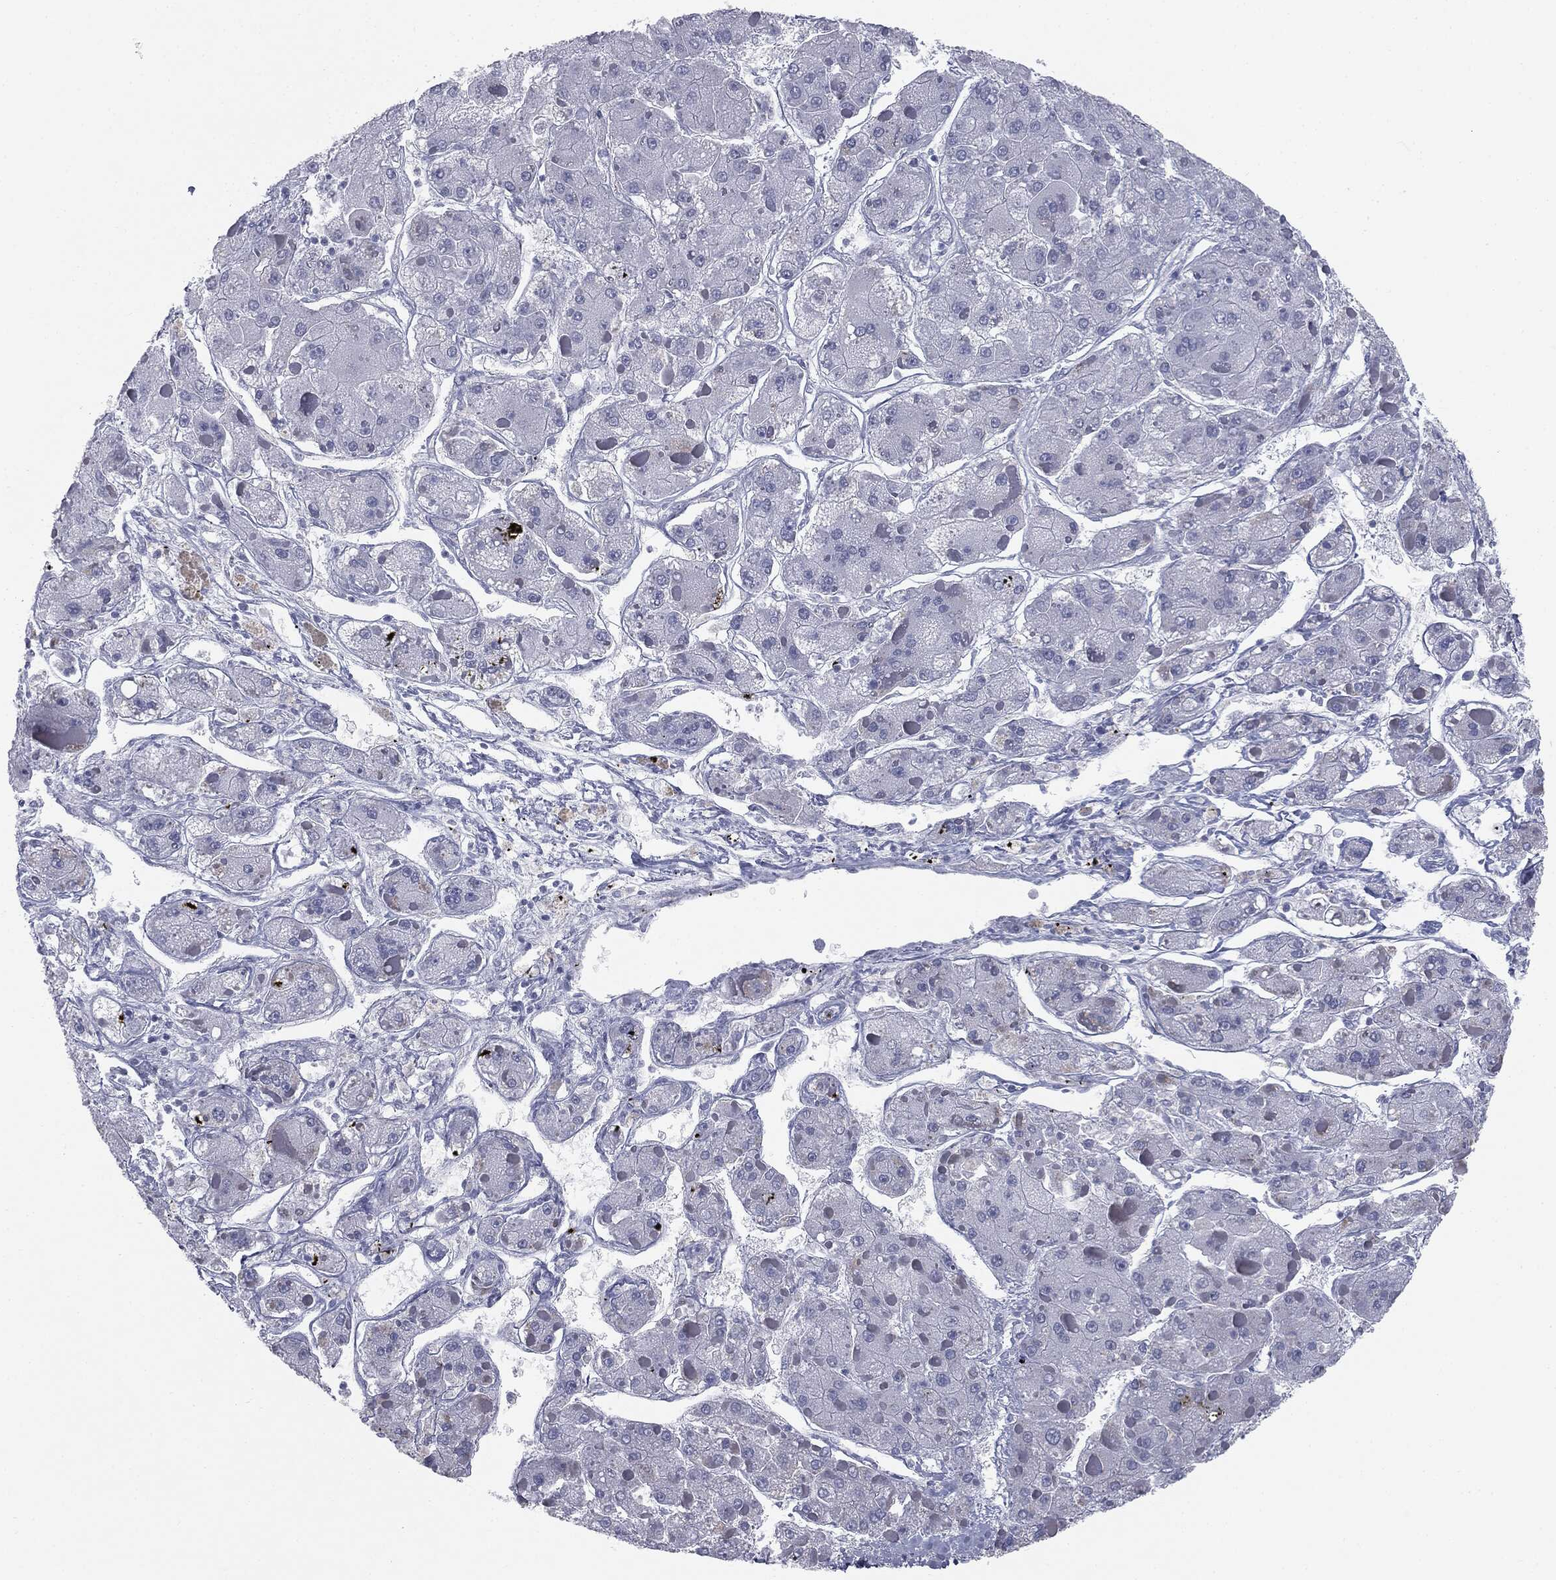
{"staining": {"intensity": "negative", "quantity": "none", "location": "none"}, "tissue": "liver cancer", "cell_type": "Tumor cells", "image_type": "cancer", "snomed": [{"axis": "morphology", "description": "Carcinoma, Hepatocellular, NOS"}, {"axis": "topography", "description": "Liver"}], "caption": "Liver hepatocellular carcinoma stained for a protein using immunohistochemistry shows no staining tumor cells.", "gene": "TPO", "patient": {"sex": "female", "age": 73}}